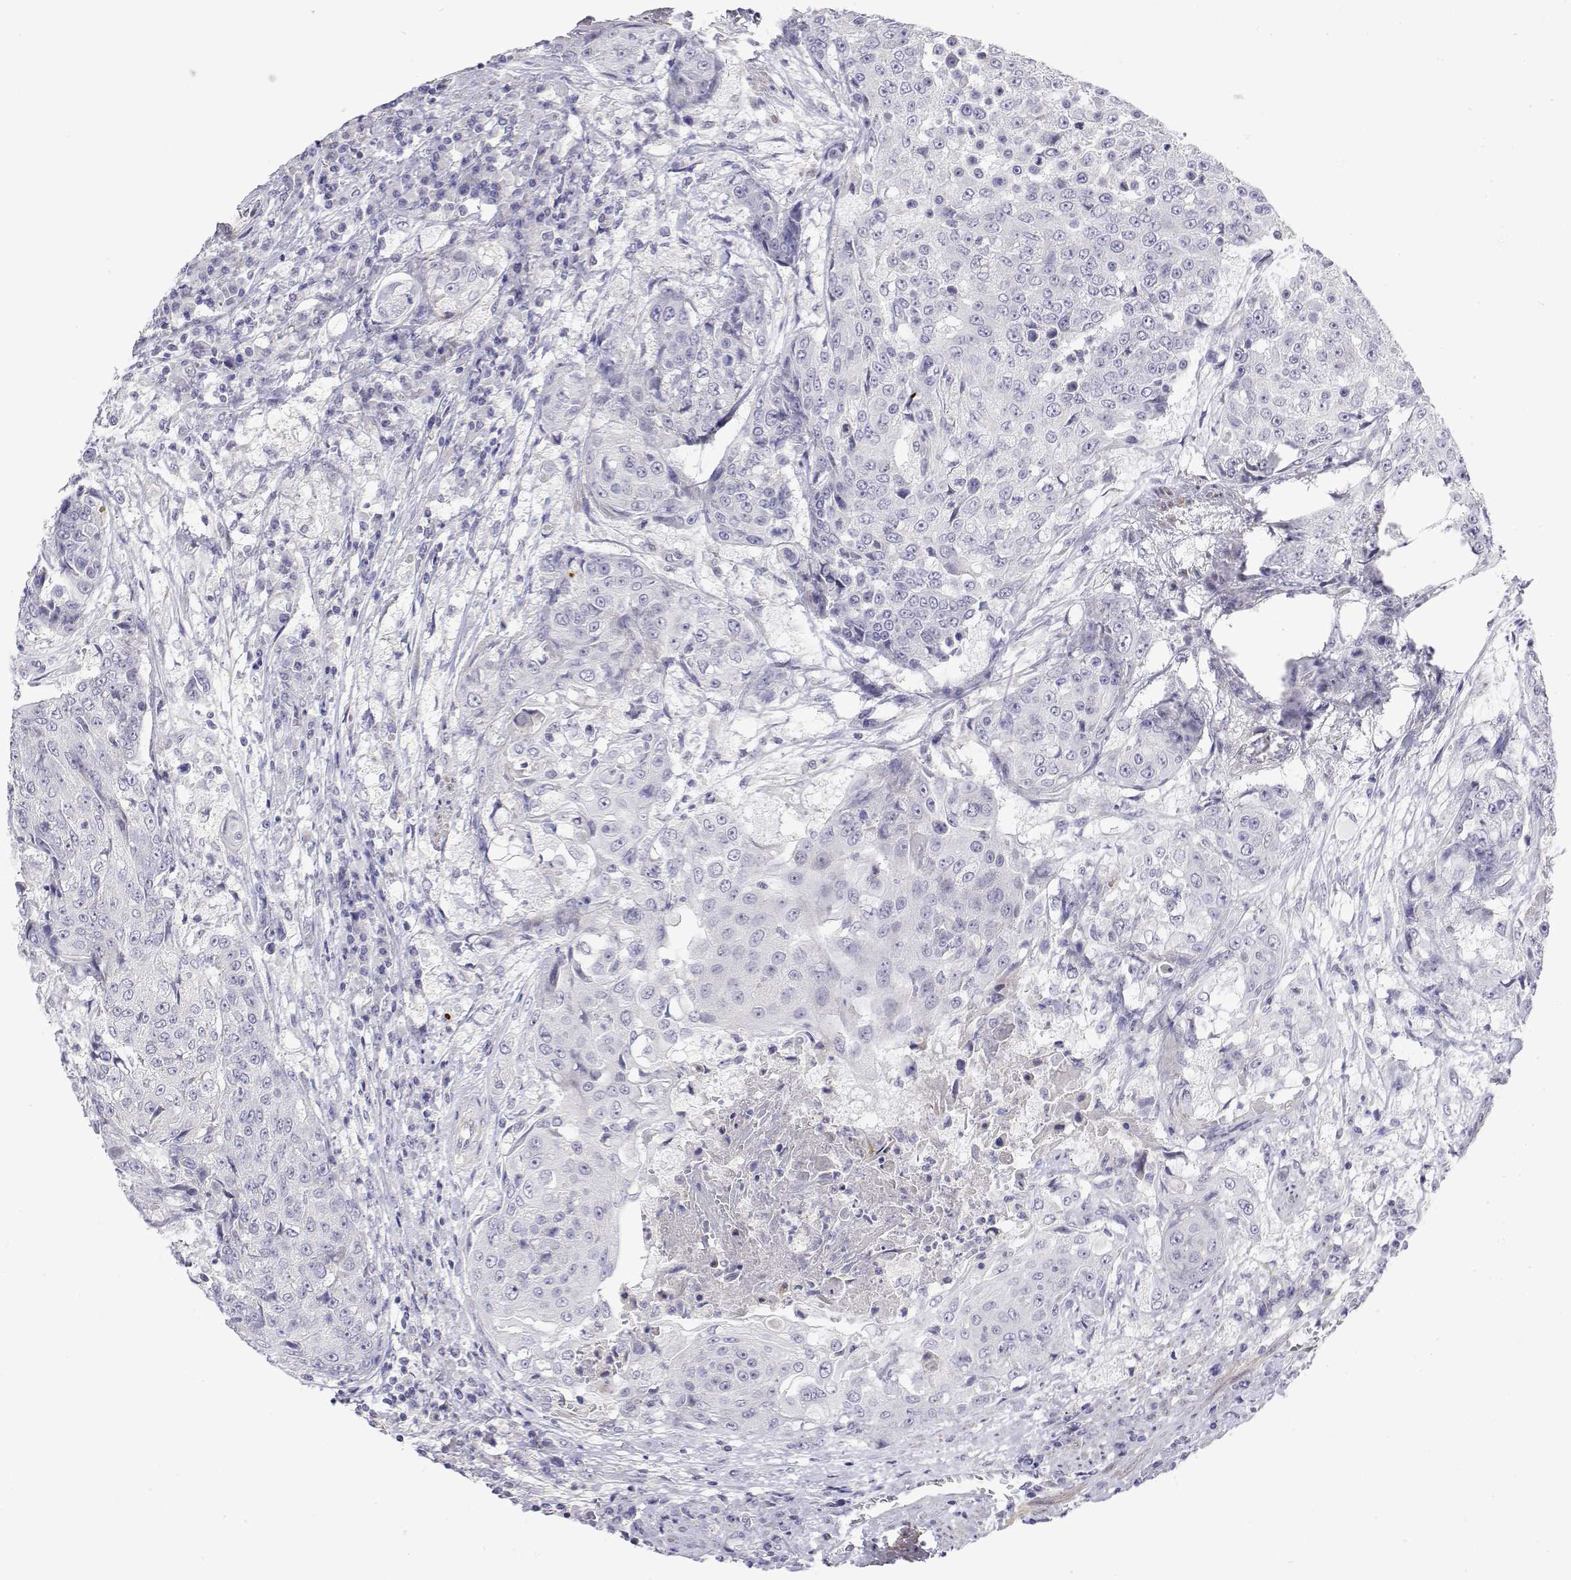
{"staining": {"intensity": "negative", "quantity": "none", "location": "none"}, "tissue": "urothelial cancer", "cell_type": "Tumor cells", "image_type": "cancer", "snomed": [{"axis": "morphology", "description": "Urothelial carcinoma, High grade"}, {"axis": "topography", "description": "Urinary bladder"}], "caption": "This micrograph is of urothelial cancer stained with IHC to label a protein in brown with the nuclei are counter-stained blue. There is no staining in tumor cells.", "gene": "GGACT", "patient": {"sex": "female", "age": 63}}